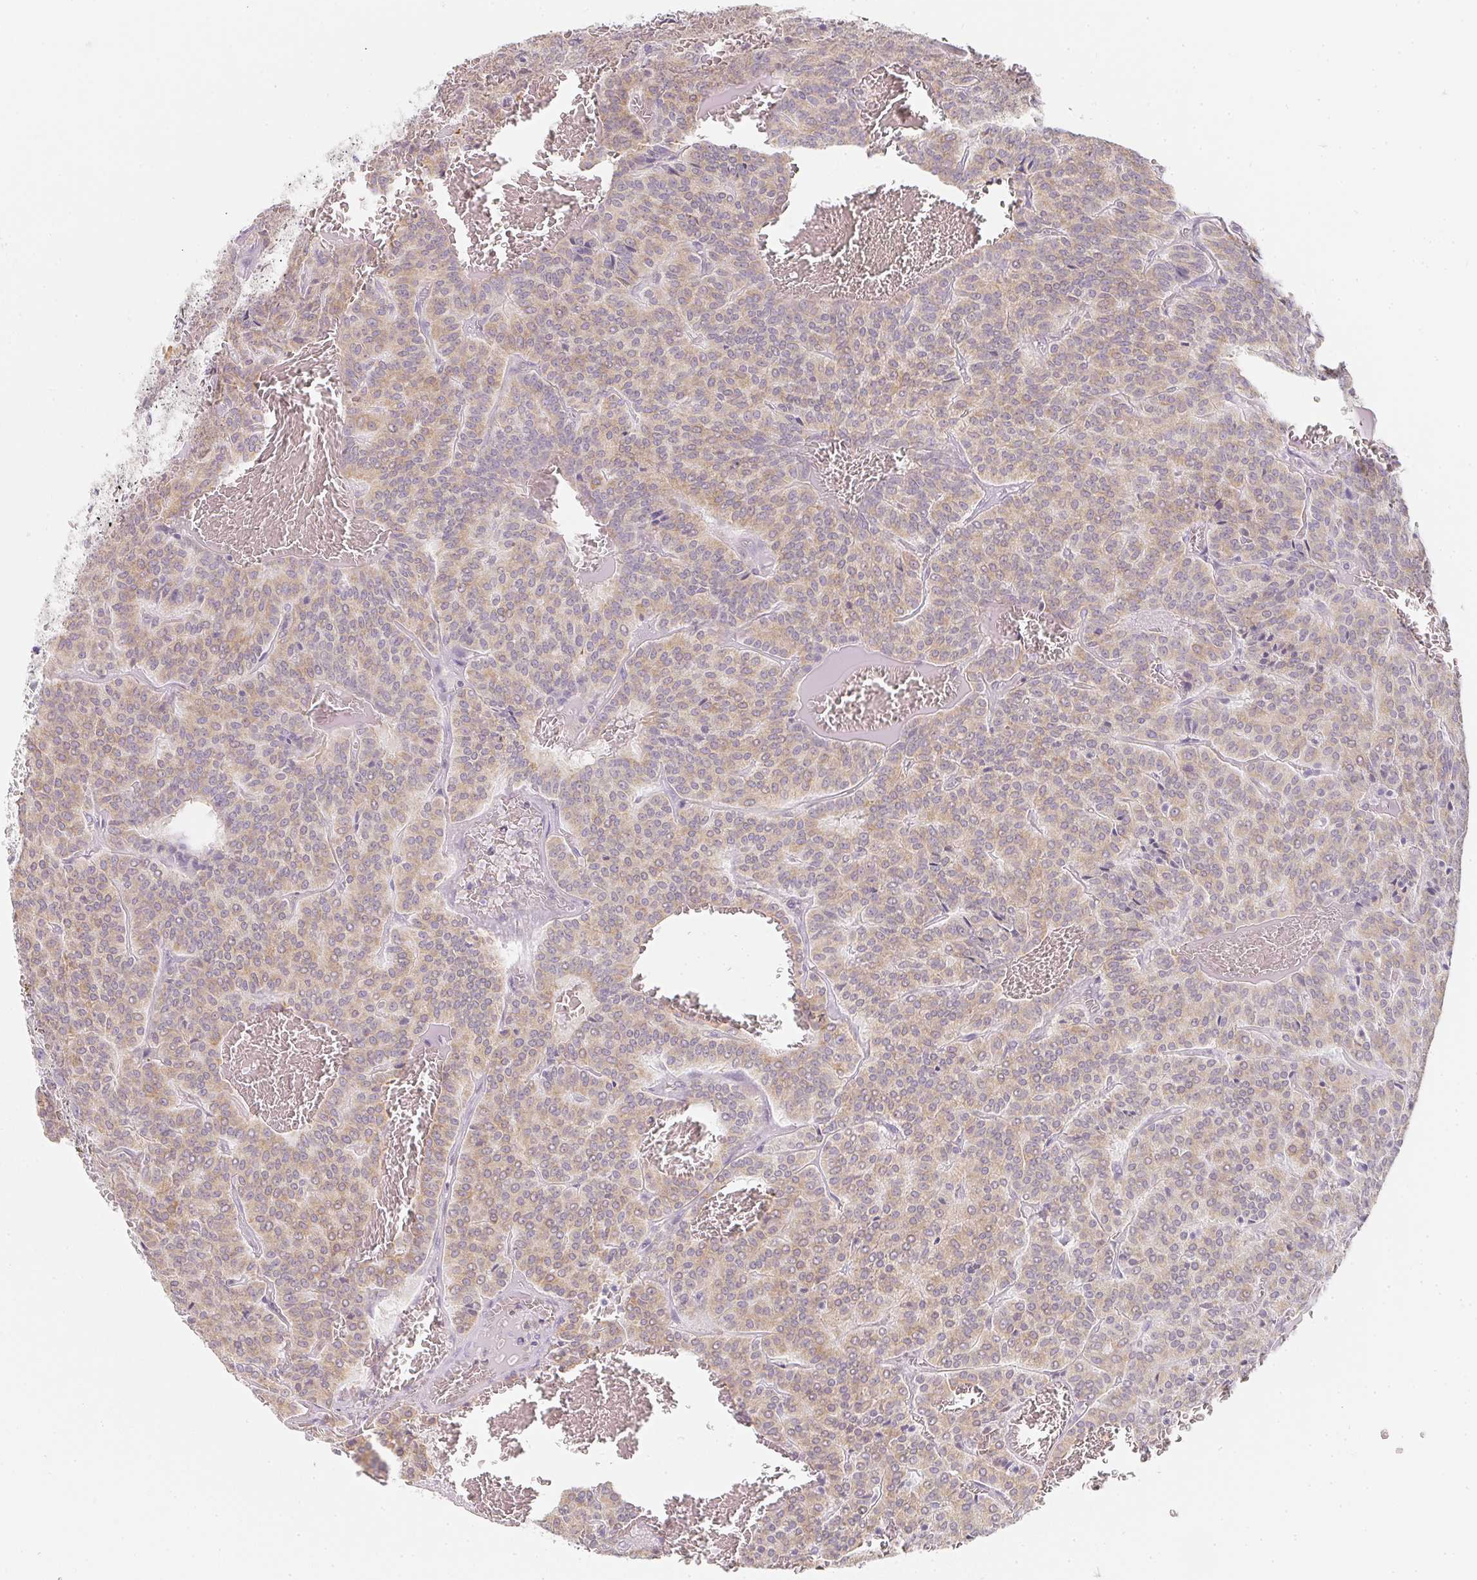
{"staining": {"intensity": "weak", "quantity": ">75%", "location": "cytoplasmic/membranous"}, "tissue": "carcinoid", "cell_type": "Tumor cells", "image_type": "cancer", "snomed": [{"axis": "morphology", "description": "Carcinoid, malignant, NOS"}, {"axis": "topography", "description": "Lung"}], "caption": "Immunohistochemical staining of carcinoid (malignant) shows low levels of weak cytoplasmic/membranous positivity in approximately >75% of tumor cells.", "gene": "SOAT1", "patient": {"sex": "male", "age": 70}}